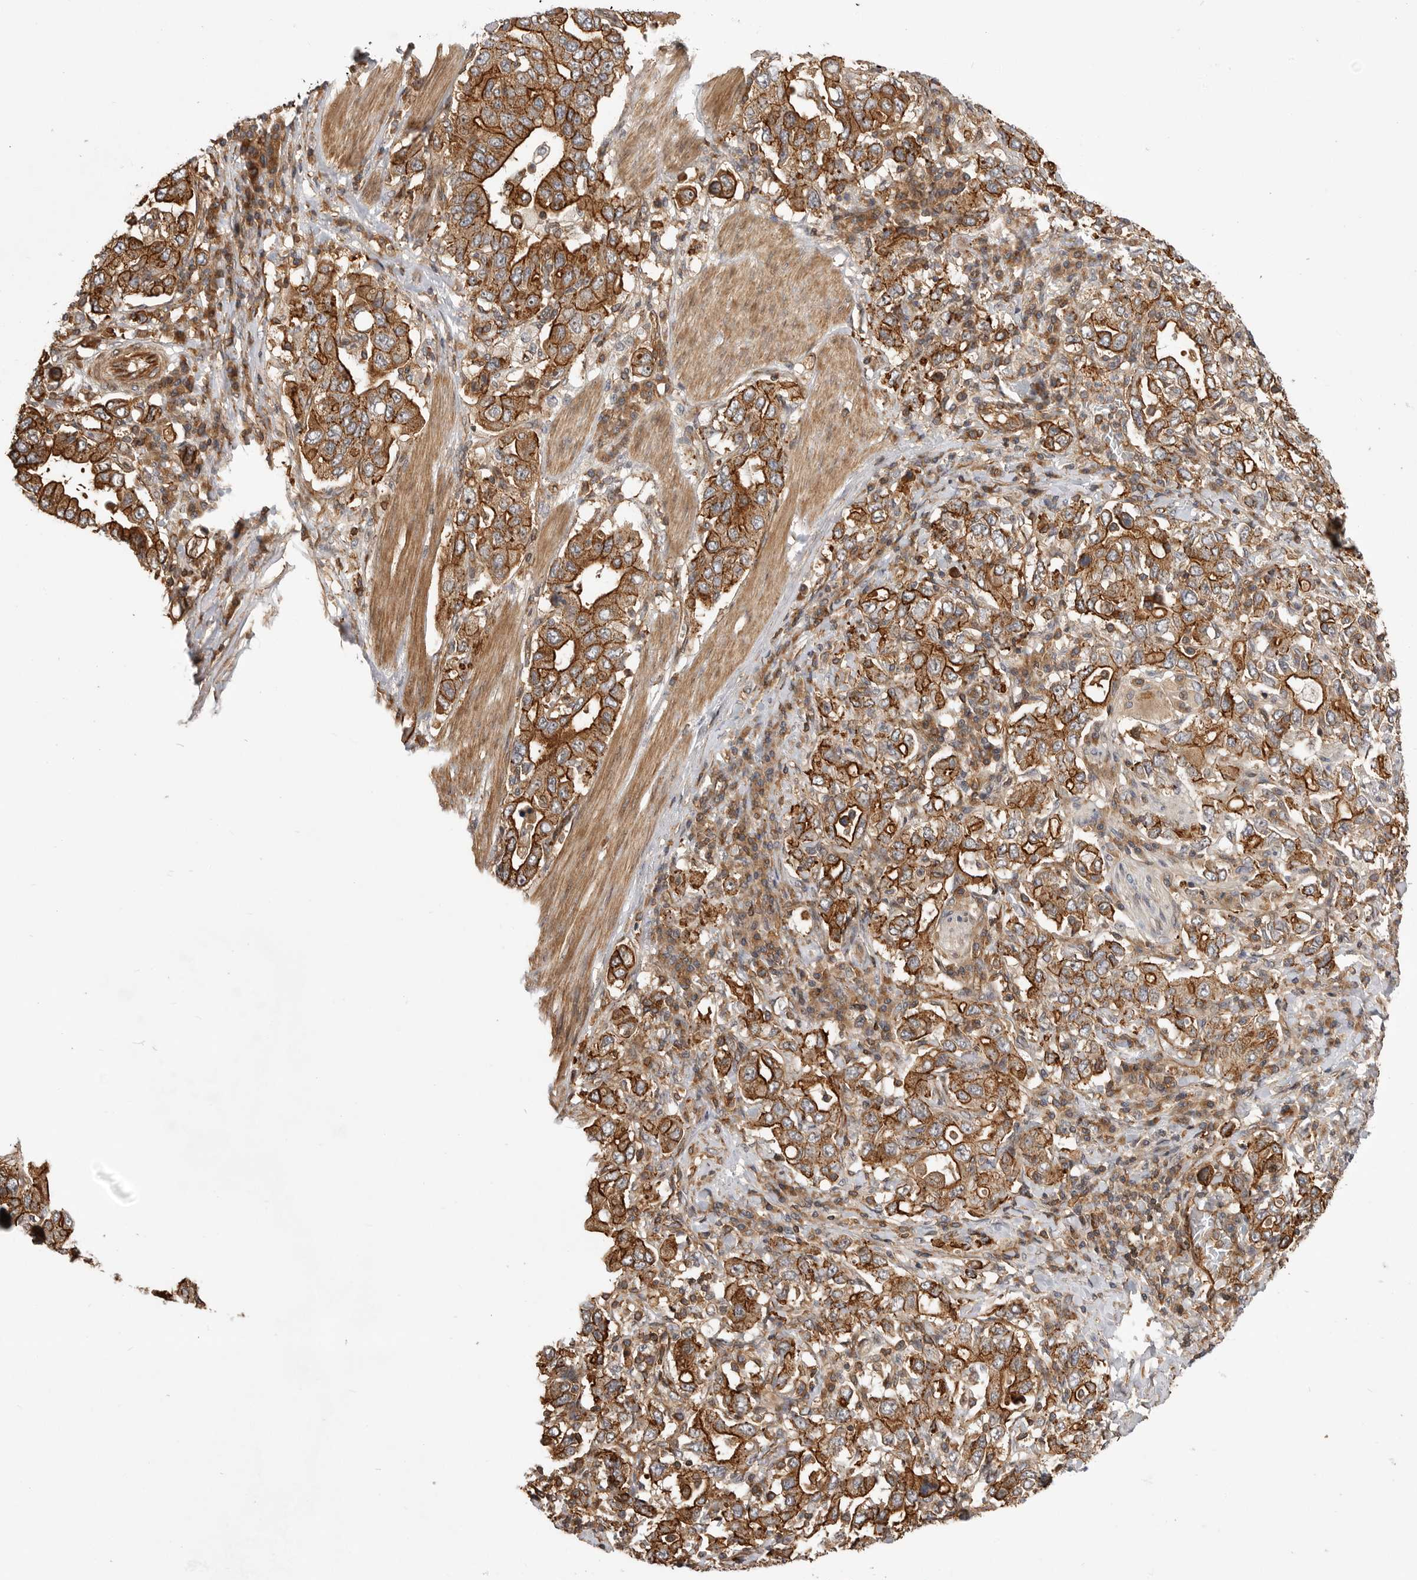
{"staining": {"intensity": "strong", "quantity": ">75%", "location": "cytoplasmic/membranous"}, "tissue": "stomach cancer", "cell_type": "Tumor cells", "image_type": "cancer", "snomed": [{"axis": "morphology", "description": "Adenocarcinoma, NOS"}, {"axis": "topography", "description": "Stomach, upper"}], "caption": "This micrograph reveals IHC staining of stomach adenocarcinoma, with high strong cytoplasmic/membranous positivity in approximately >75% of tumor cells.", "gene": "GPATCH2", "patient": {"sex": "male", "age": 62}}